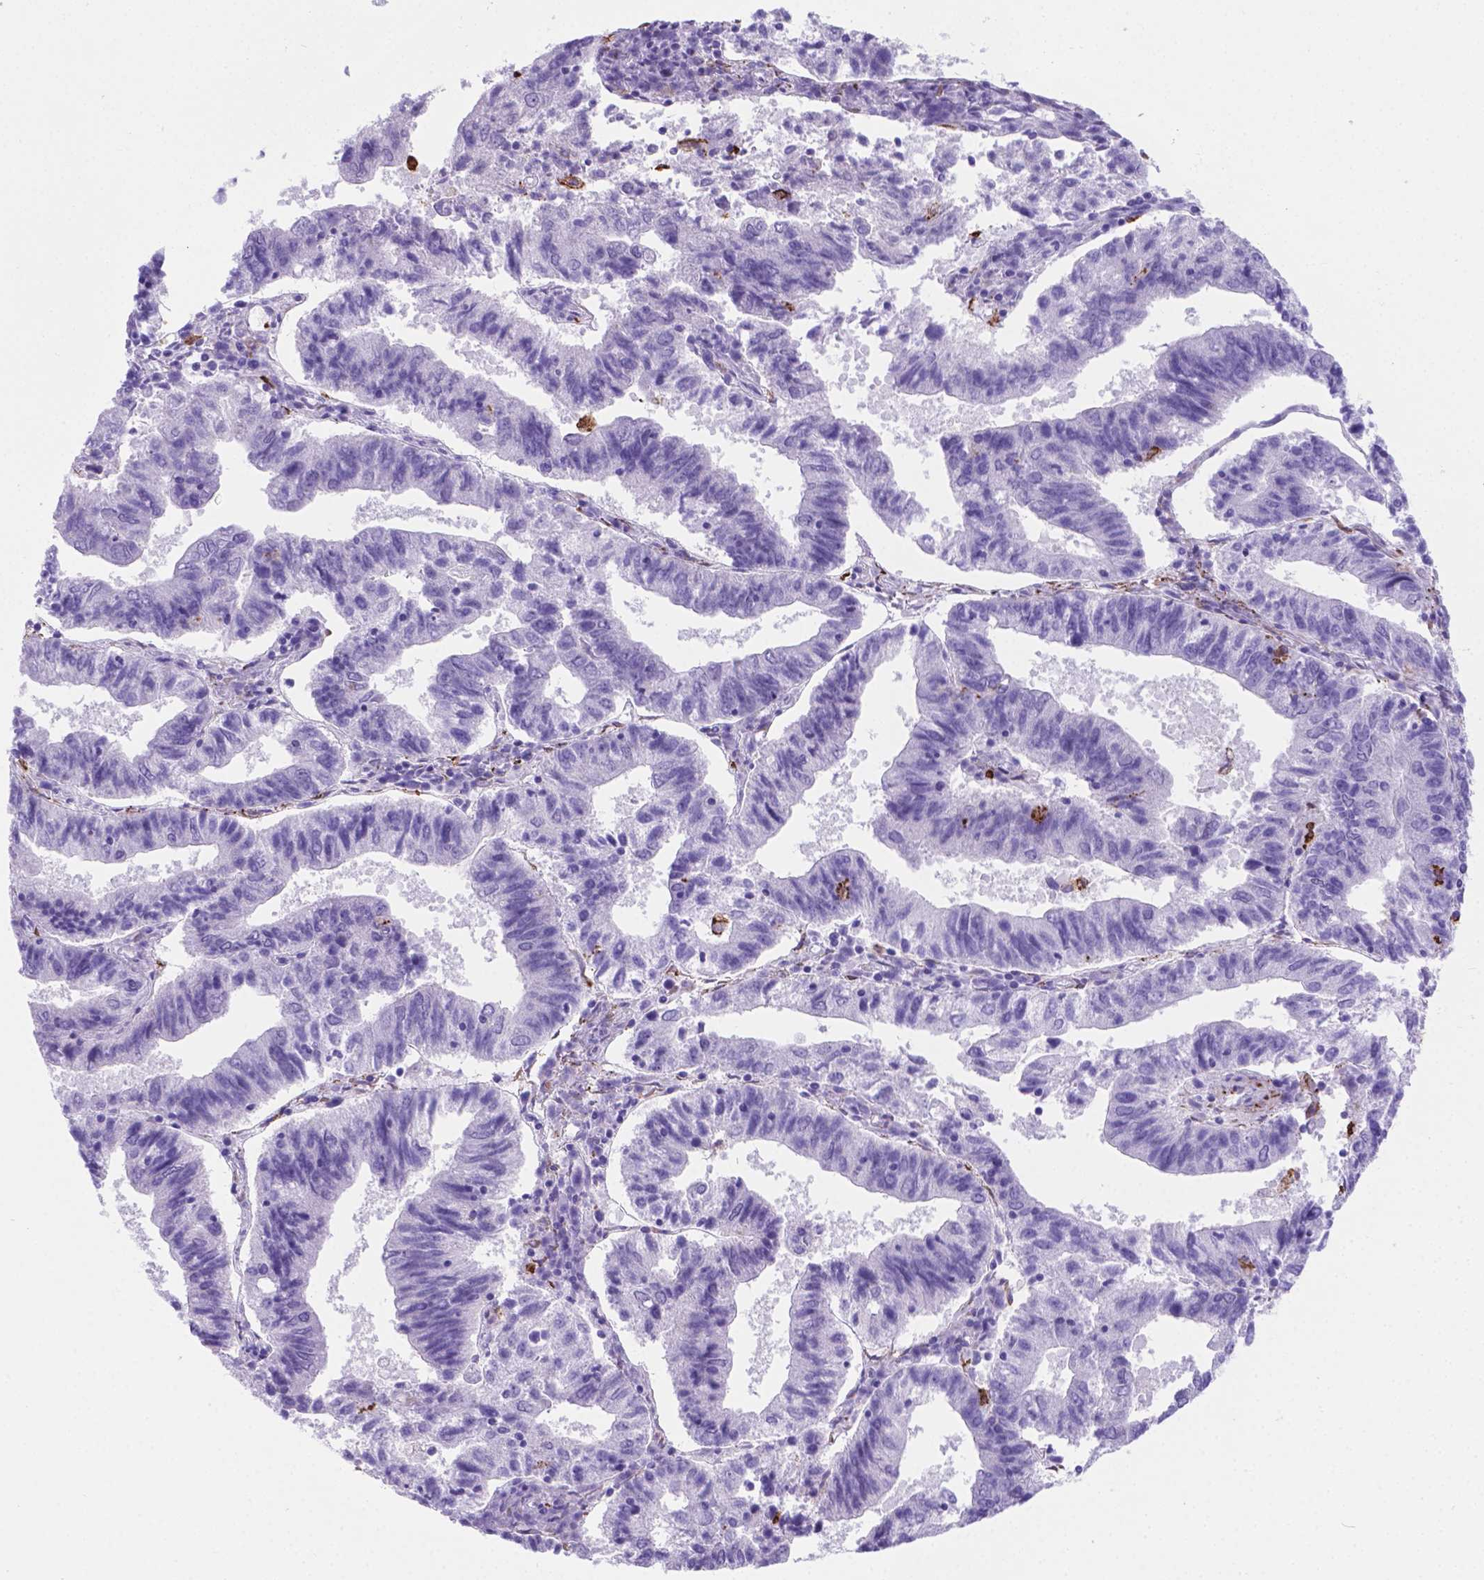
{"staining": {"intensity": "negative", "quantity": "none", "location": "none"}, "tissue": "endometrial cancer", "cell_type": "Tumor cells", "image_type": "cancer", "snomed": [{"axis": "morphology", "description": "Adenocarcinoma, NOS"}, {"axis": "topography", "description": "Endometrium"}], "caption": "This is an immunohistochemistry micrograph of adenocarcinoma (endometrial). There is no staining in tumor cells.", "gene": "MACF1", "patient": {"sex": "female", "age": 82}}